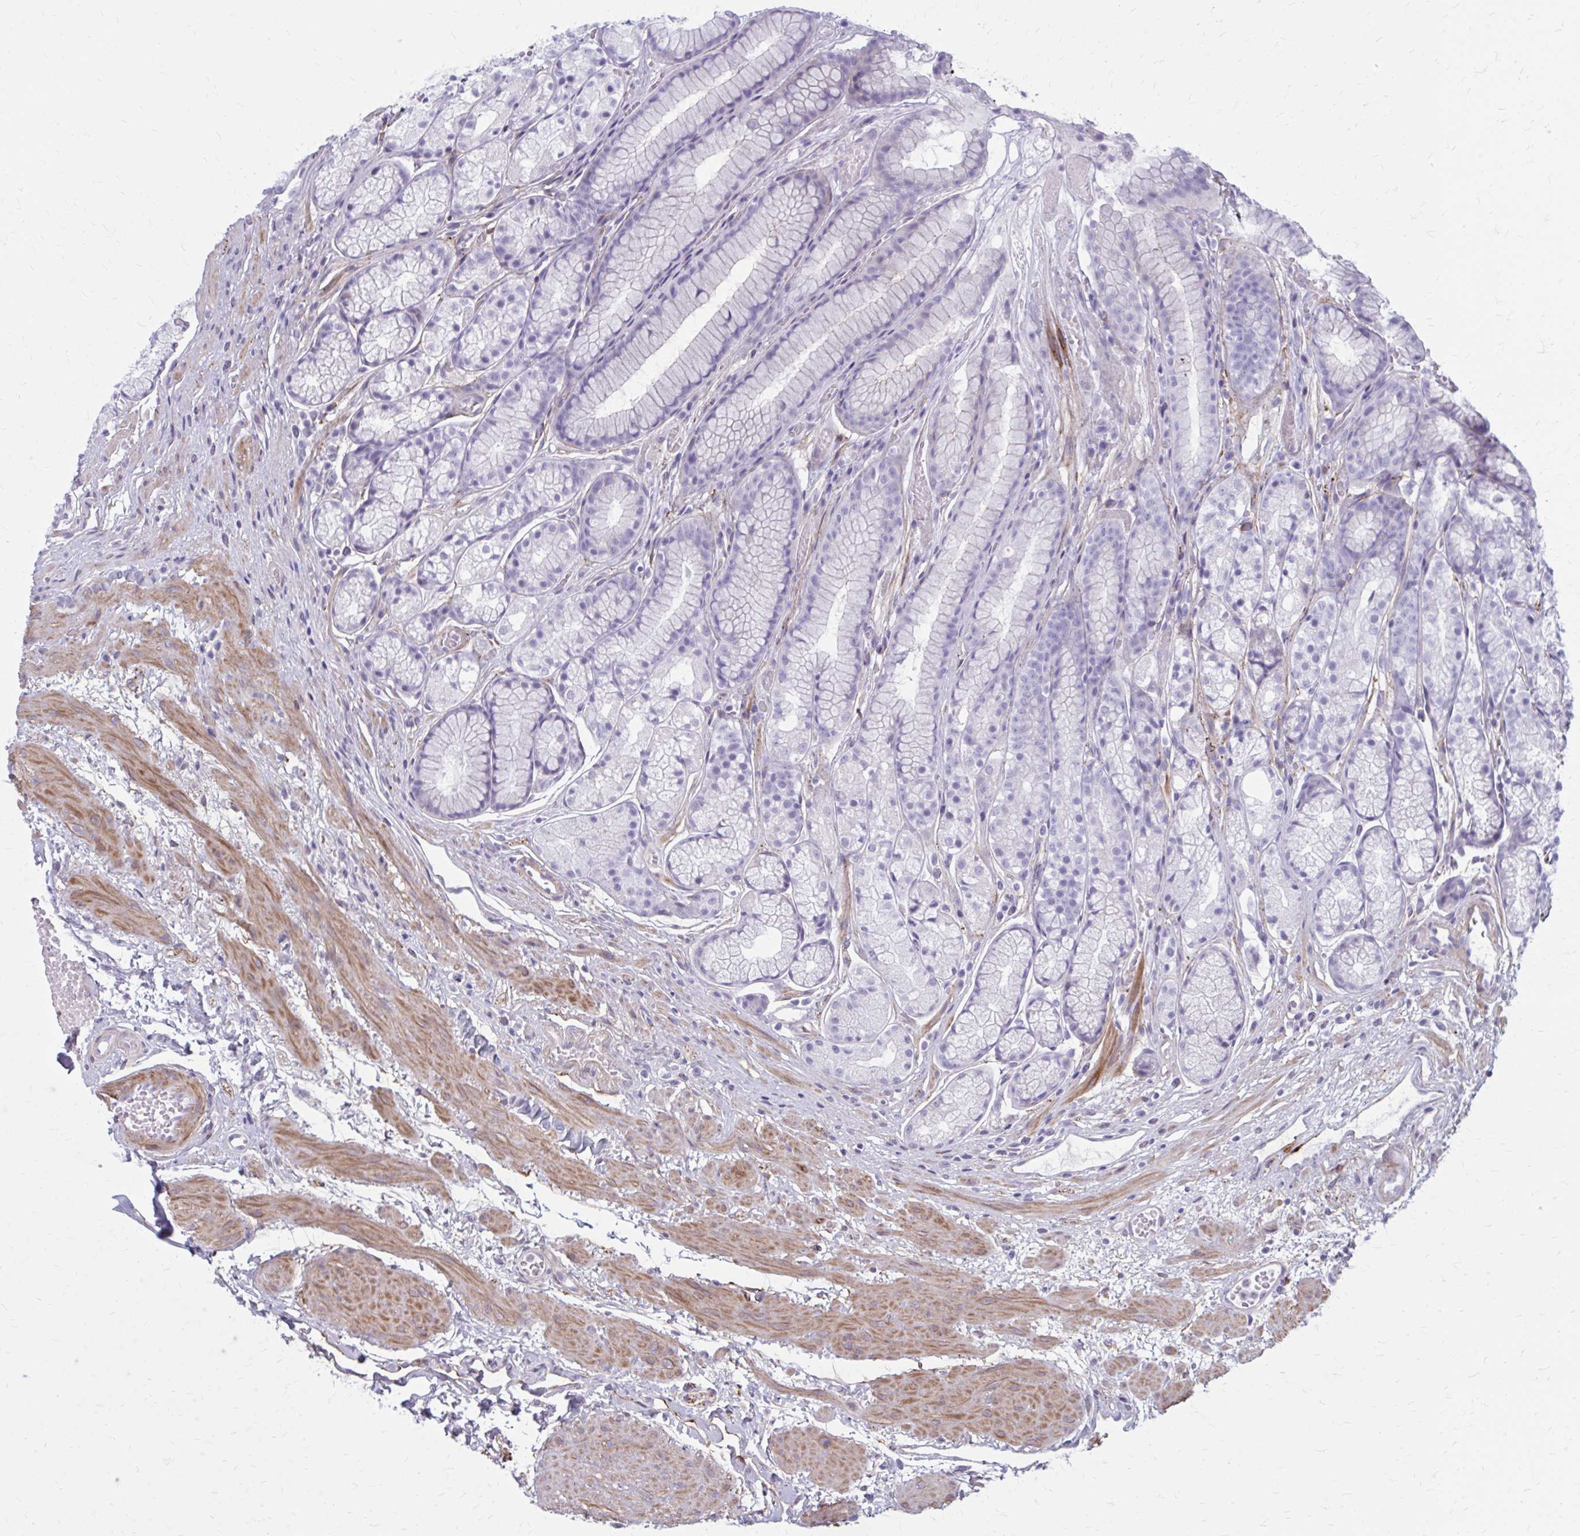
{"staining": {"intensity": "negative", "quantity": "none", "location": "none"}, "tissue": "stomach", "cell_type": "Glandular cells", "image_type": "normal", "snomed": [{"axis": "morphology", "description": "Normal tissue, NOS"}, {"axis": "topography", "description": "Smooth muscle"}, {"axis": "topography", "description": "Stomach"}], "caption": "Unremarkable stomach was stained to show a protein in brown. There is no significant expression in glandular cells.", "gene": "AKAP12", "patient": {"sex": "male", "age": 70}}